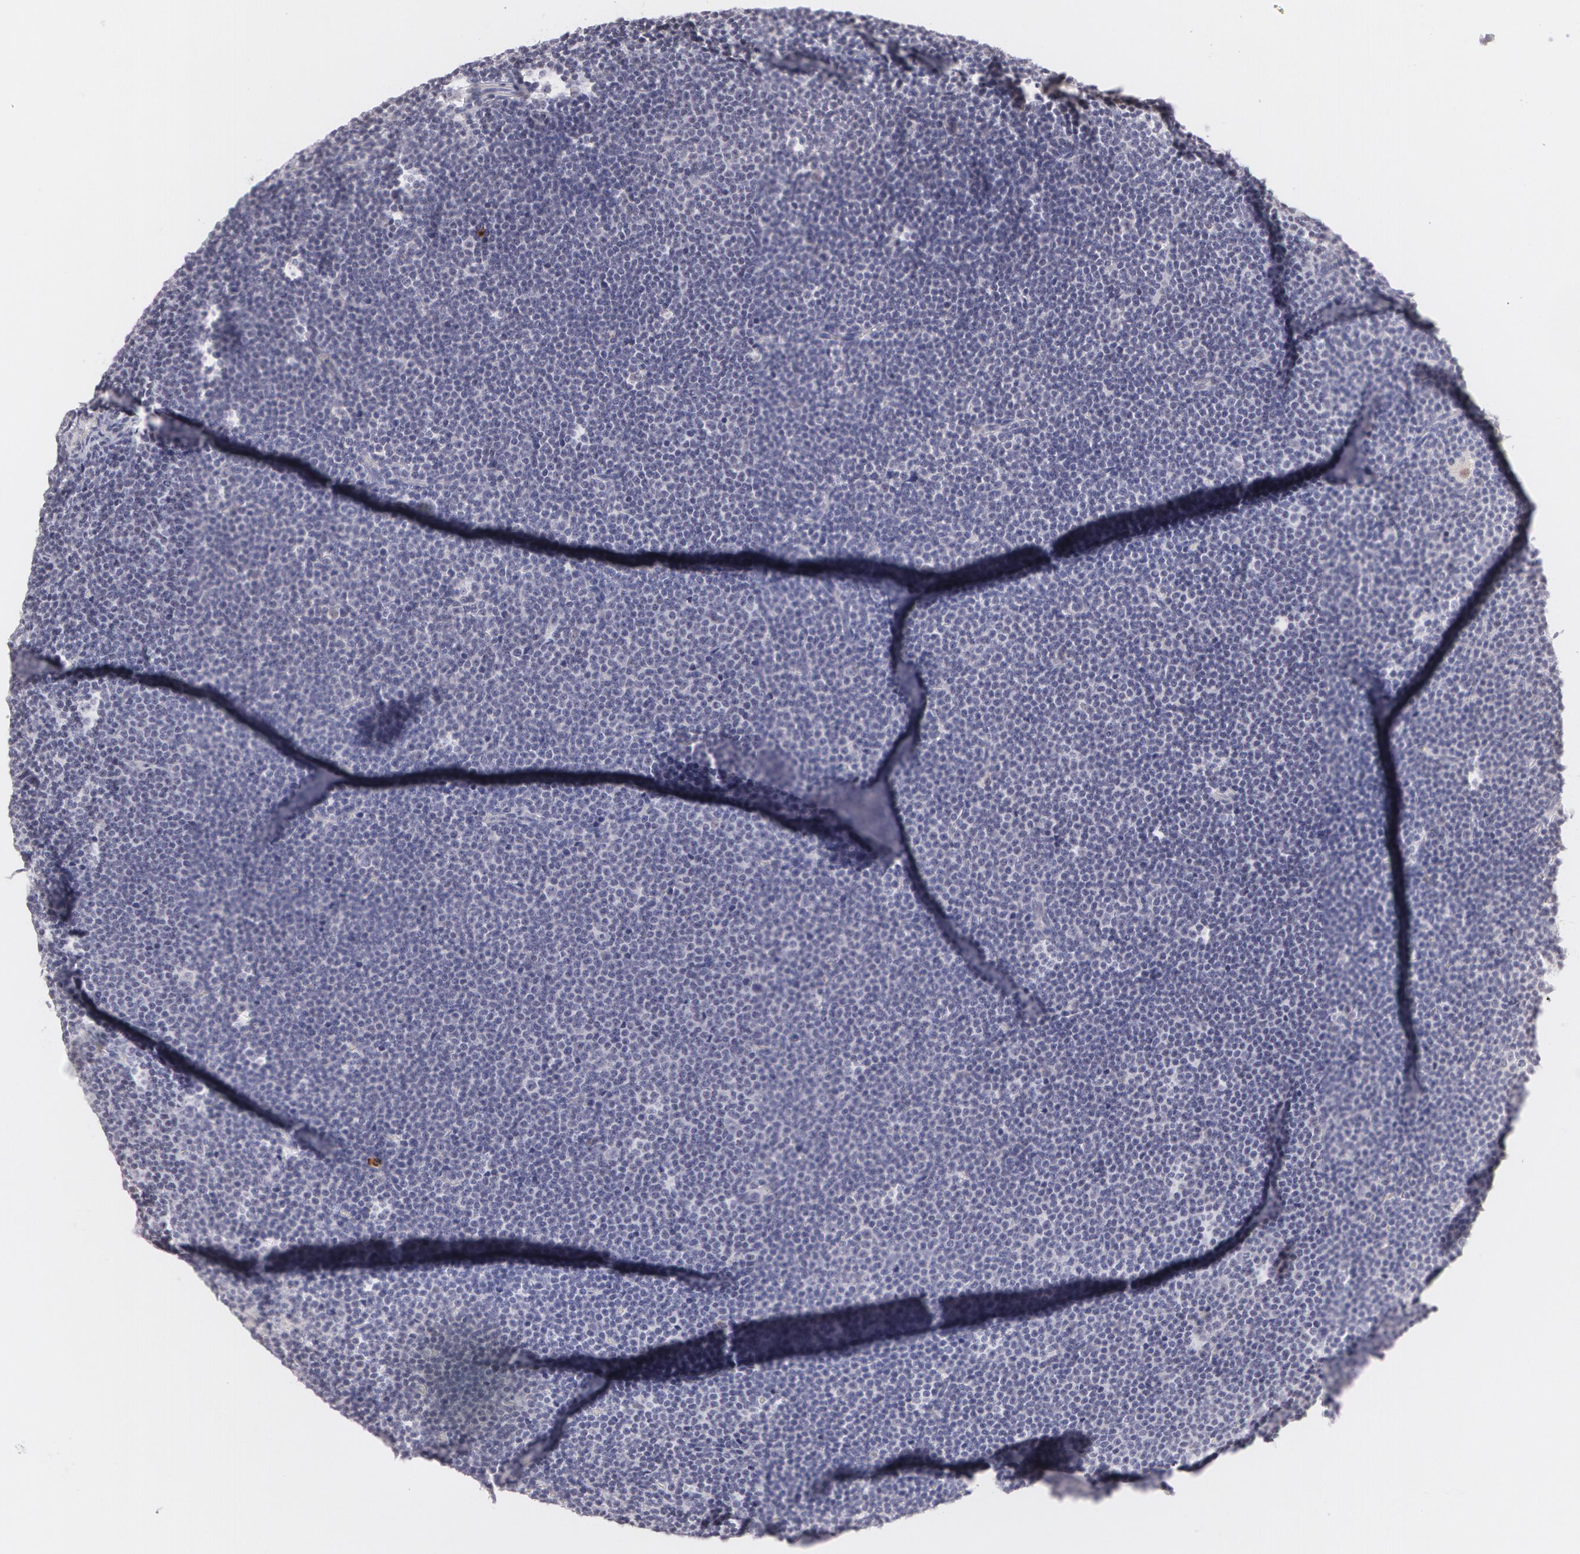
{"staining": {"intensity": "negative", "quantity": "none", "location": "none"}, "tissue": "lymphoma", "cell_type": "Tumor cells", "image_type": "cancer", "snomed": [{"axis": "morphology", "description": "Malignant lymphoma, non-Hodgkin's type, Low grade"}, {"axis": "topography", "description": "Lymph node"}], "caption": "Immunohistochemistry (IHC) micrograph of neoplastic tissue: lymphoma stained with DAB (3,3'-diaminobenzidine) displays no significant protein staining in tumor cells.", "gene": "LBP", "patient": {"sex": "female", "age": 69}}